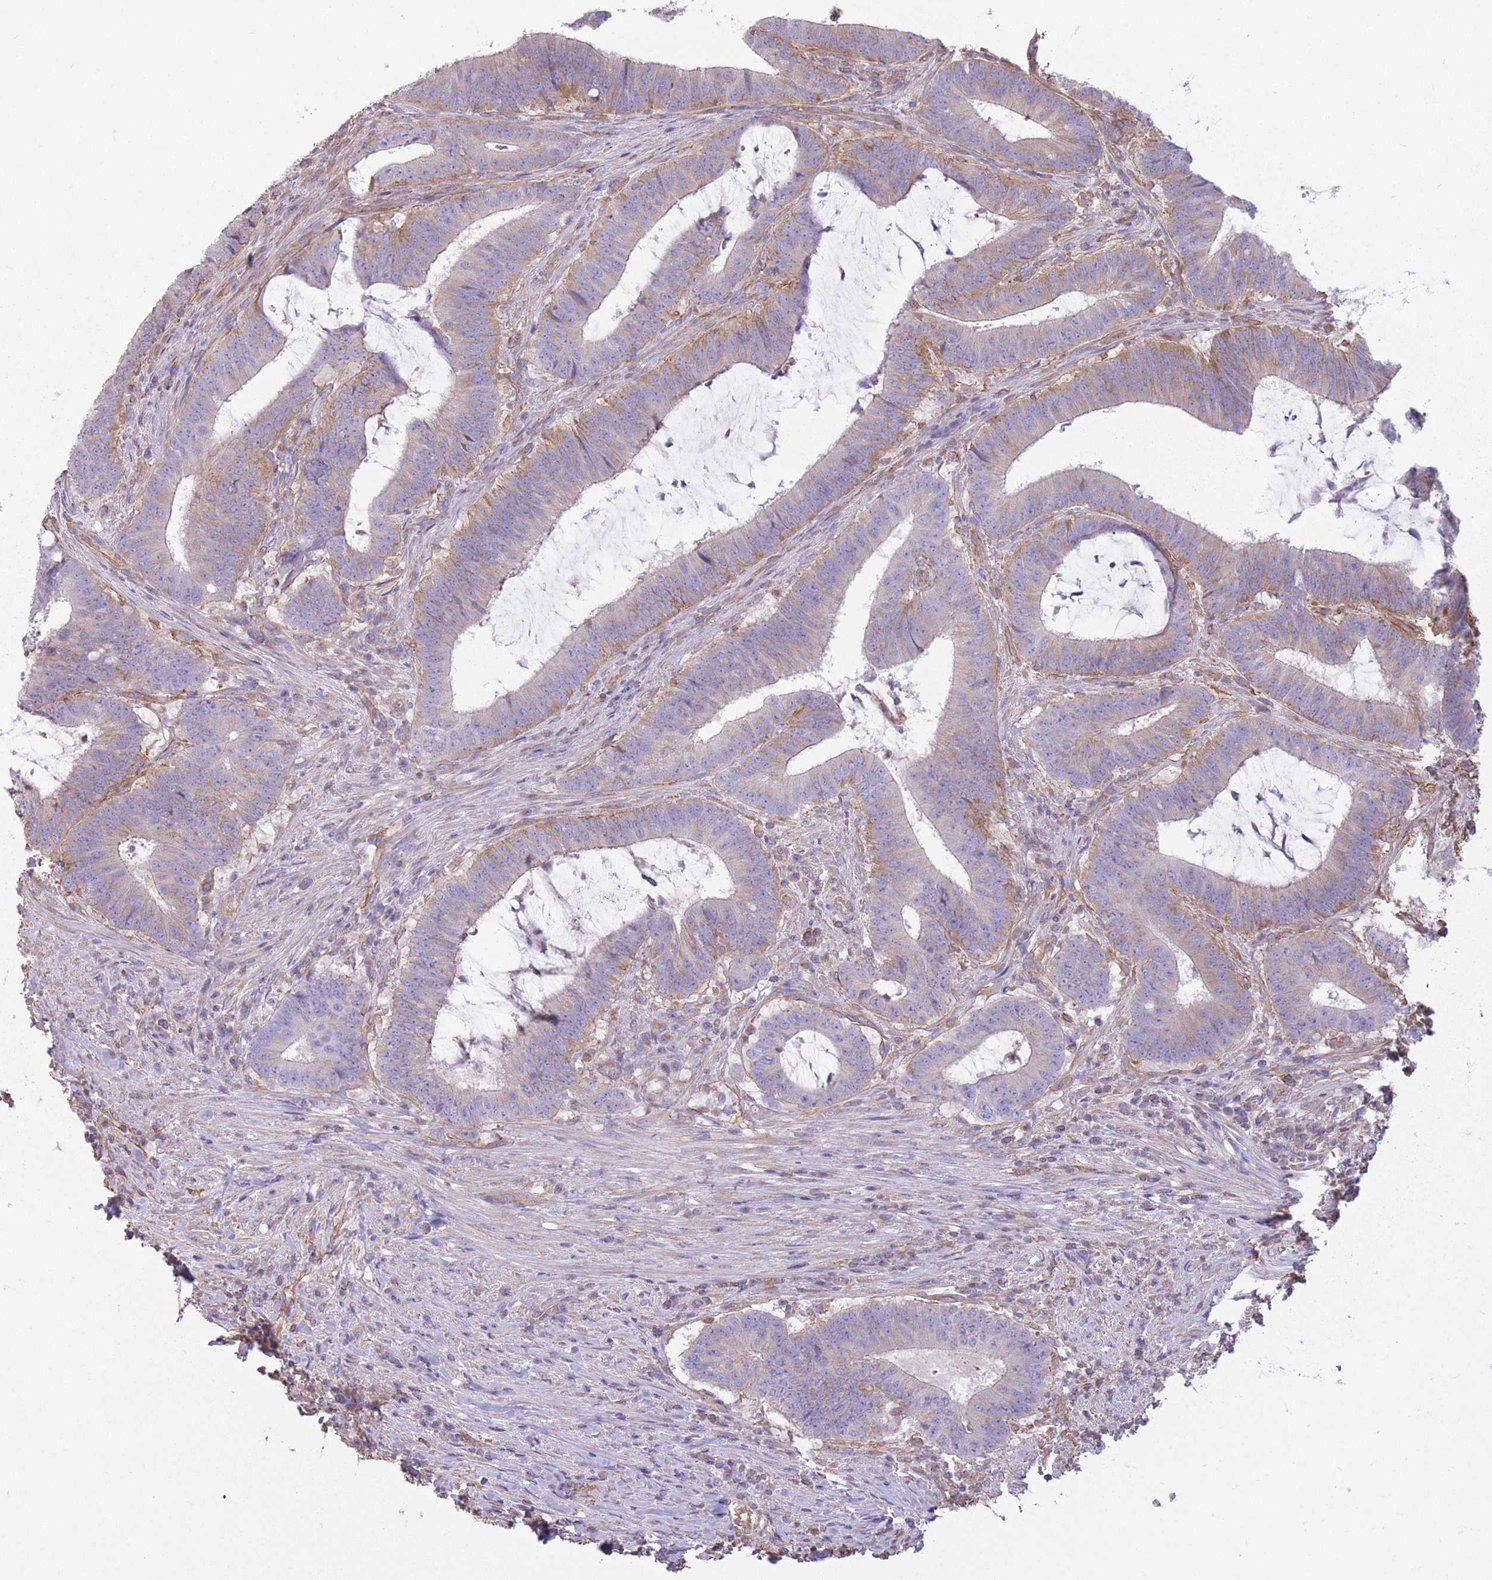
{"staining": {"intensity": "moderate", "quantity": "<25%", "location": "cytoplasmic/membranous"}, "tissue": "colorectal cancer", "cell_type": "Tumor cells", "image_type": "cancer", "snomed": [{"axis": "morphology", "description": "Adenocarcinoma, NOS"}, {"axis": "topography", "description": "Colon"}], "caption": "This image displays immunohistochemistry staining of adenocarcinoma (colorectal), with low moderate cytoplasmic/membranous staining in approximately <25% of tumor cells.", "gene": "ADD1", "patient": {"sex": "female", "age": 43}}